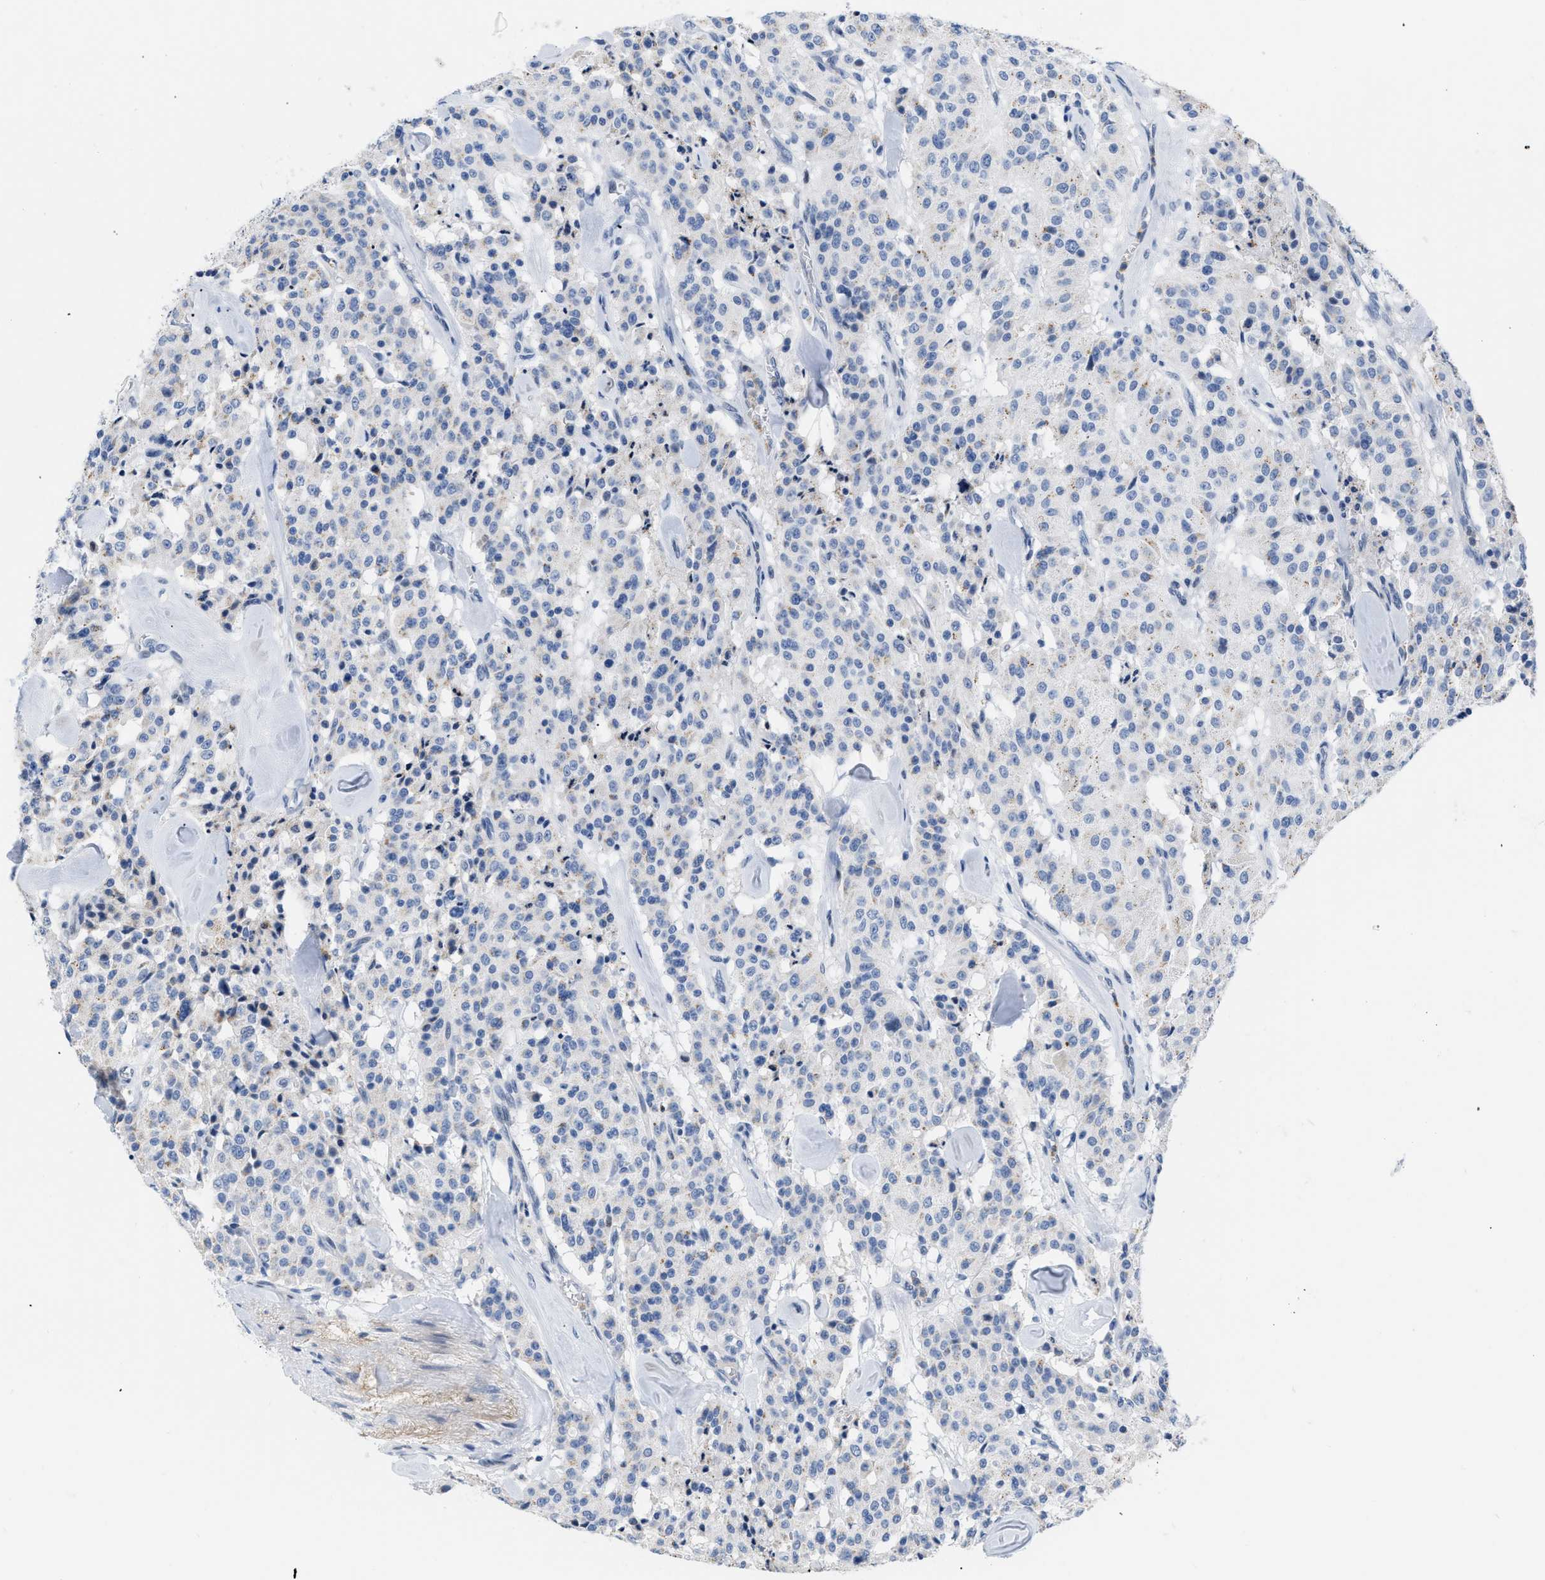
{"staining": {"intensity": "negative", "quantity": "none", "location": "none"}, "tissue": "carcinoid", "cell_type": "Tumor cells", "image_type": "cancer", "snomed": [{"axis": "morphology", "description": "Carcinoid, malignant, NOS"}, {"axis": "topography", "description": "Lung"}], "caption": "This is a histopathology image of immunohistochemistry (IHC) staining of malignant carcinoid, which shows no staining in tumor cells.", "gene": "BOLL", "patient": {"sex": "male", "age": 30}}